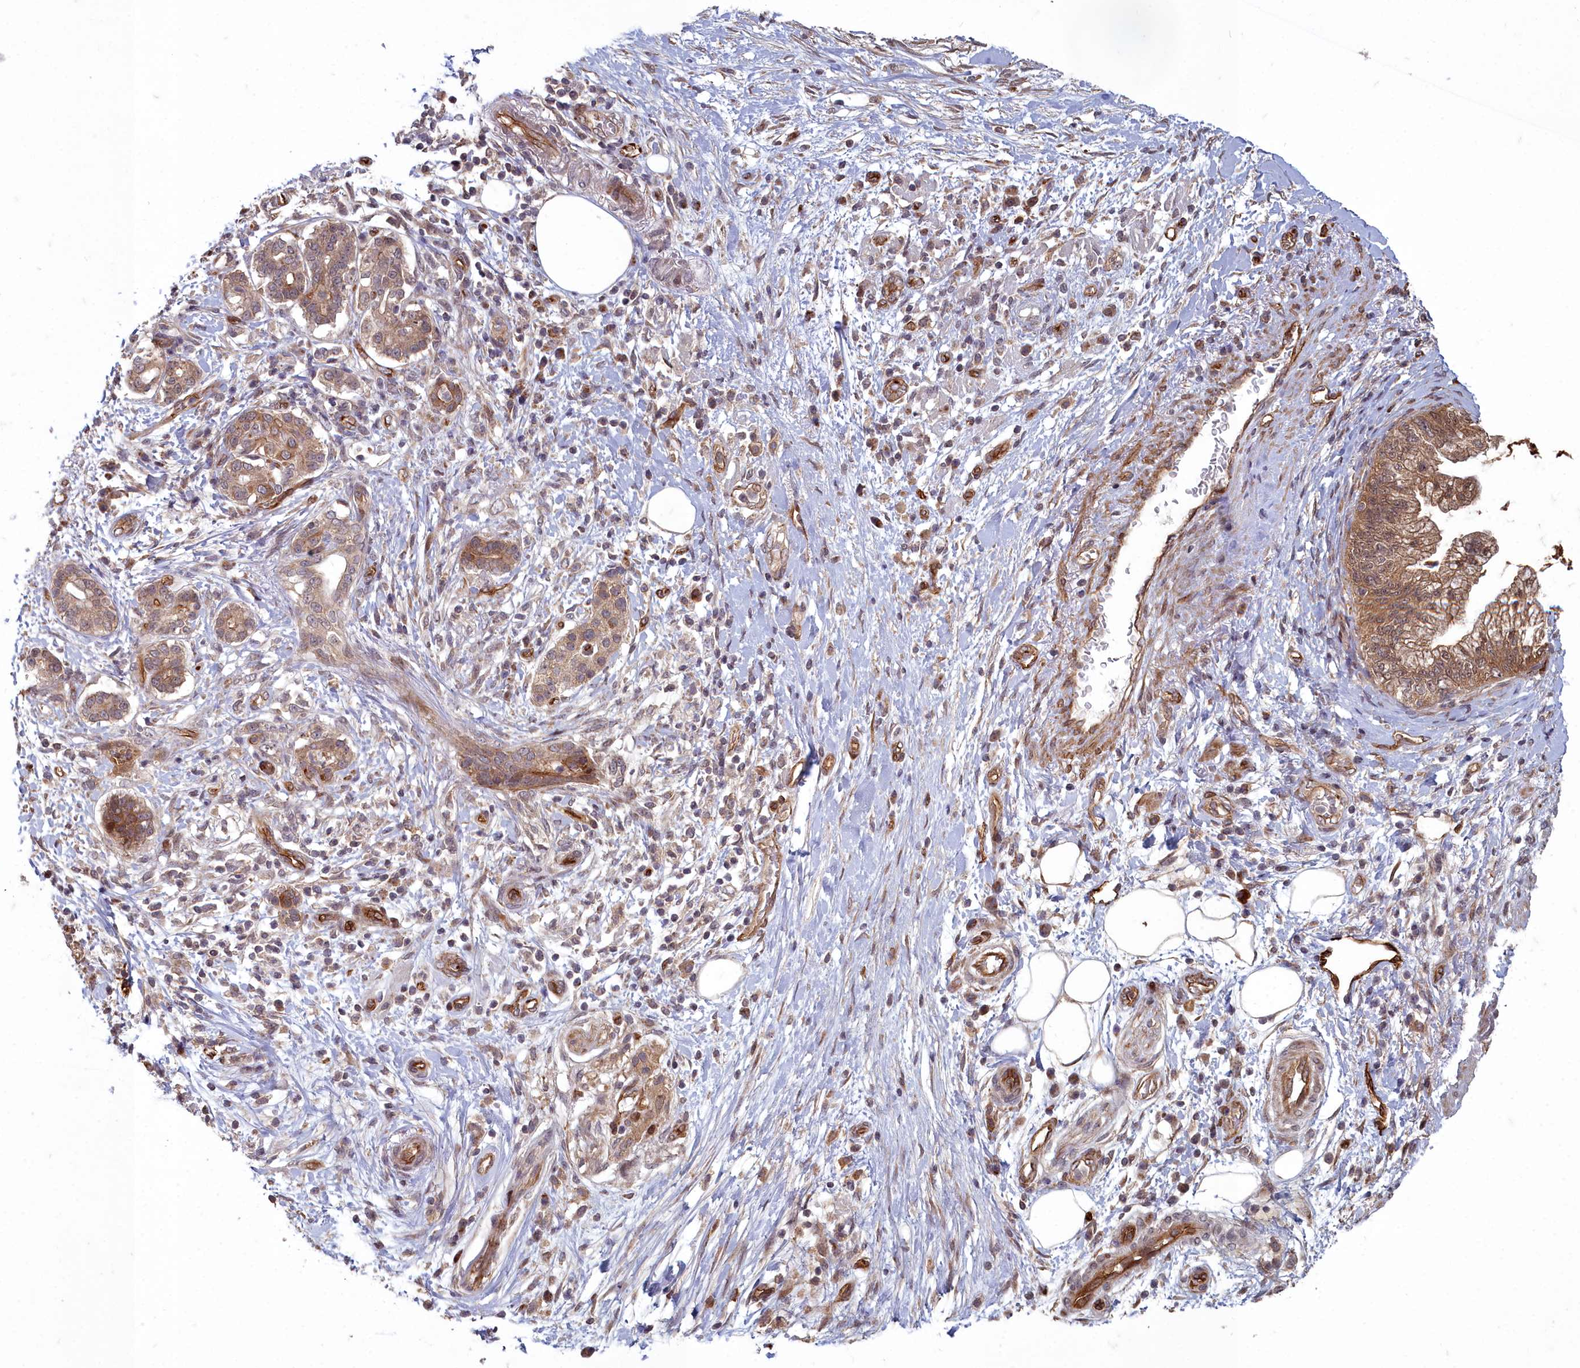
{"staining": {"intensity": "moderate", "quantity": ">75%", "location": "cytoplasmic/membranous,nuclear"}, "tissue": "pancreatic cancer", "cell_type": "Tumor cells", "image_type": "cancer", "snomed": [{"axis": "morphology", "description": "Adenocarcinoma, NOS"}, {"axis": "topography", "description": "Pancreas"}], "caption": "An IHC histopathology image of tumor tissue is shown. Protein staining in brown labels moderate cytoplasmic/membranous and nuclear positivity in pancreatic adenocarcinoma within tumor cells.", "gene": "TSPYL4", "patient": {"sex": "female", "age": 73}}